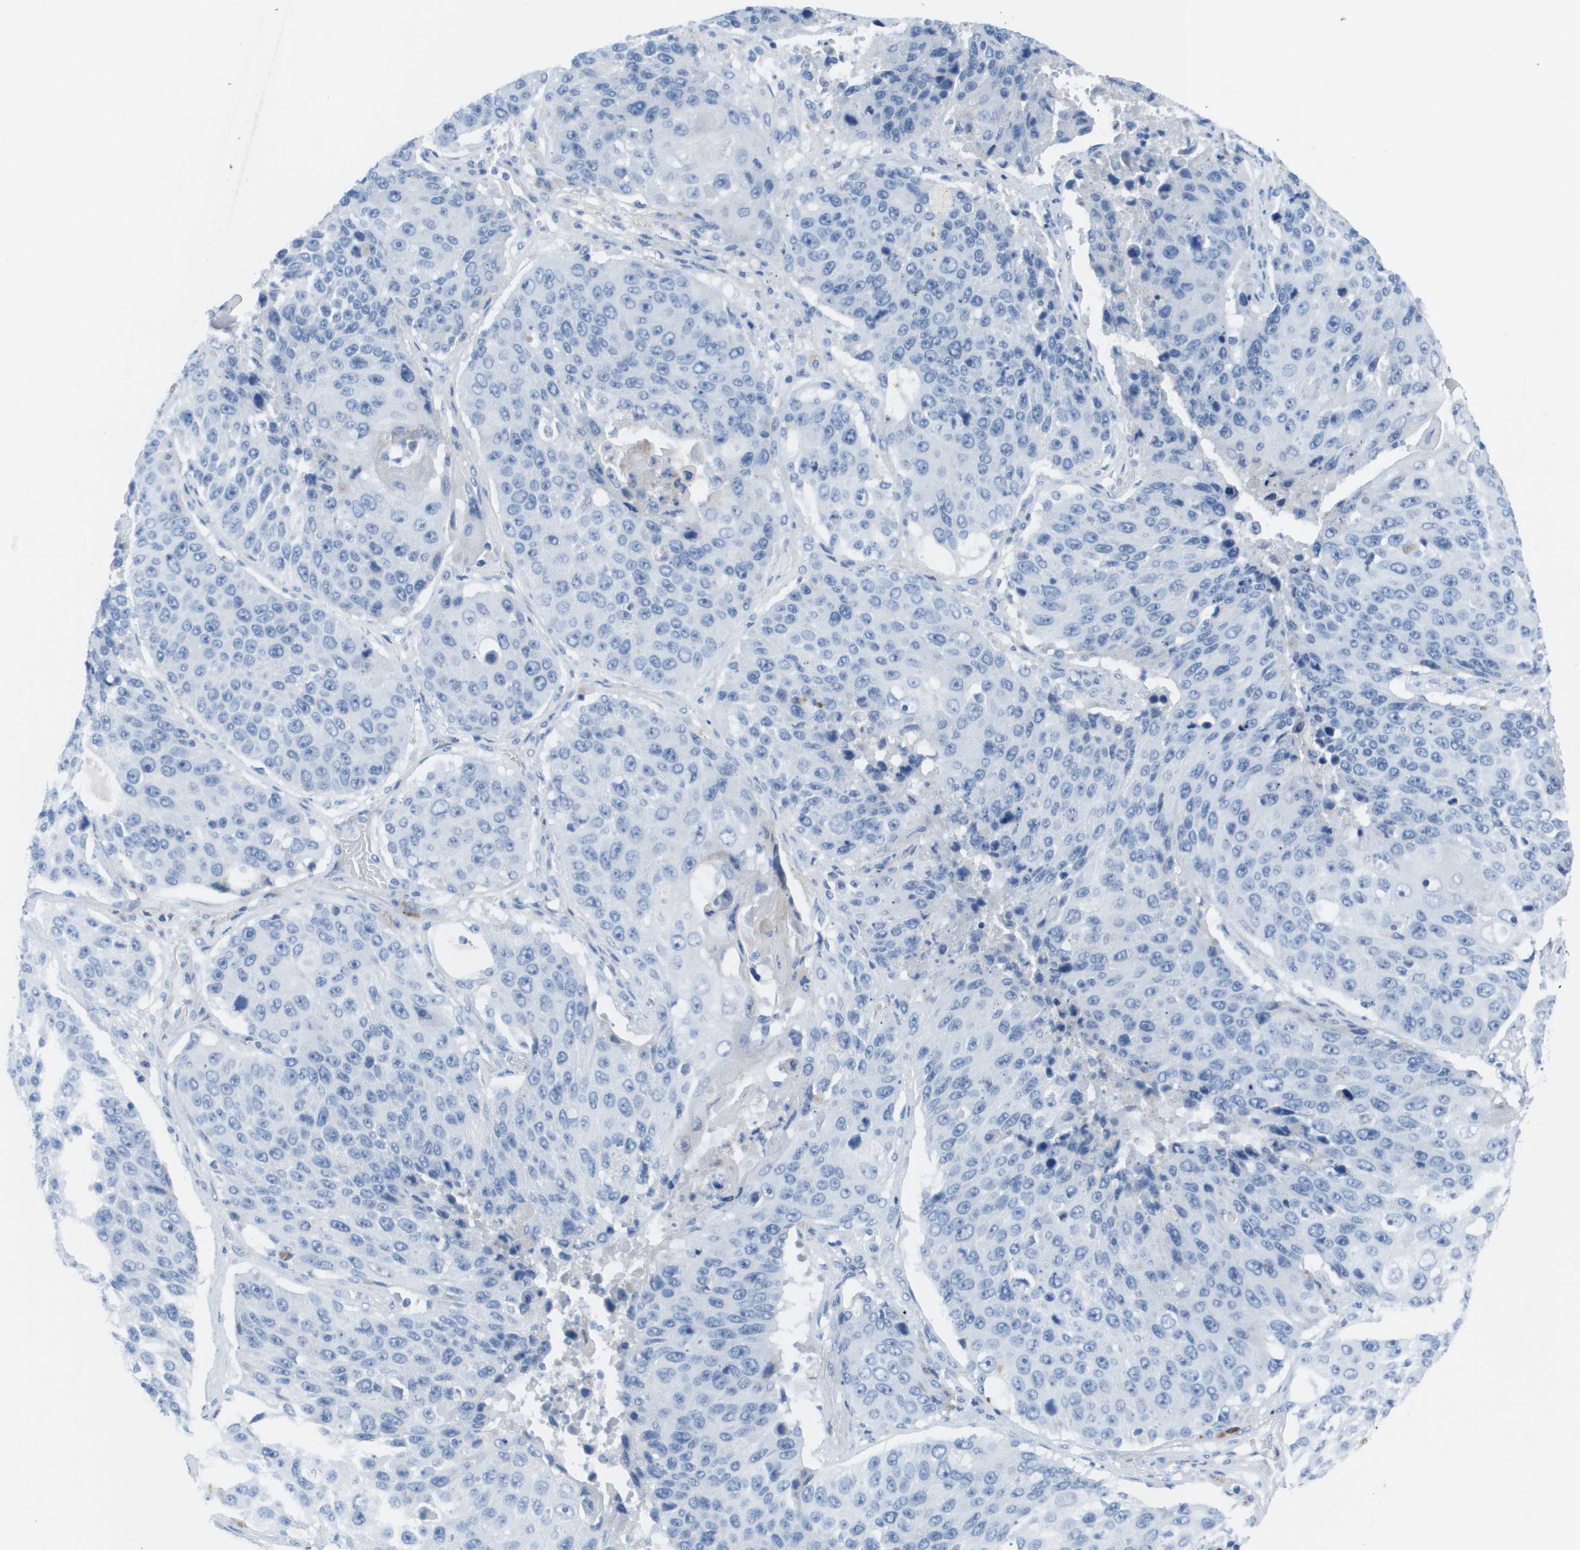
{"staining": {"intensity": "negative", "quantity": "none", "location": "none"}, "tissue": "lung cancer", "cell_type": "Tumor cells", "image_type": "cancer", "snomed": [{"axis": "morphology", "description": "Squamous cell carcinoma, NOS"}, {"axis": "topography", "description": "Lung"}], "caption": "High power microscopy photomicrograph of an immunohistochemistry image of lung cancer, revealing no significant staining in tumor cells.", "gene": "GPR18", "patient": {"sex": "male", "age": 61}}